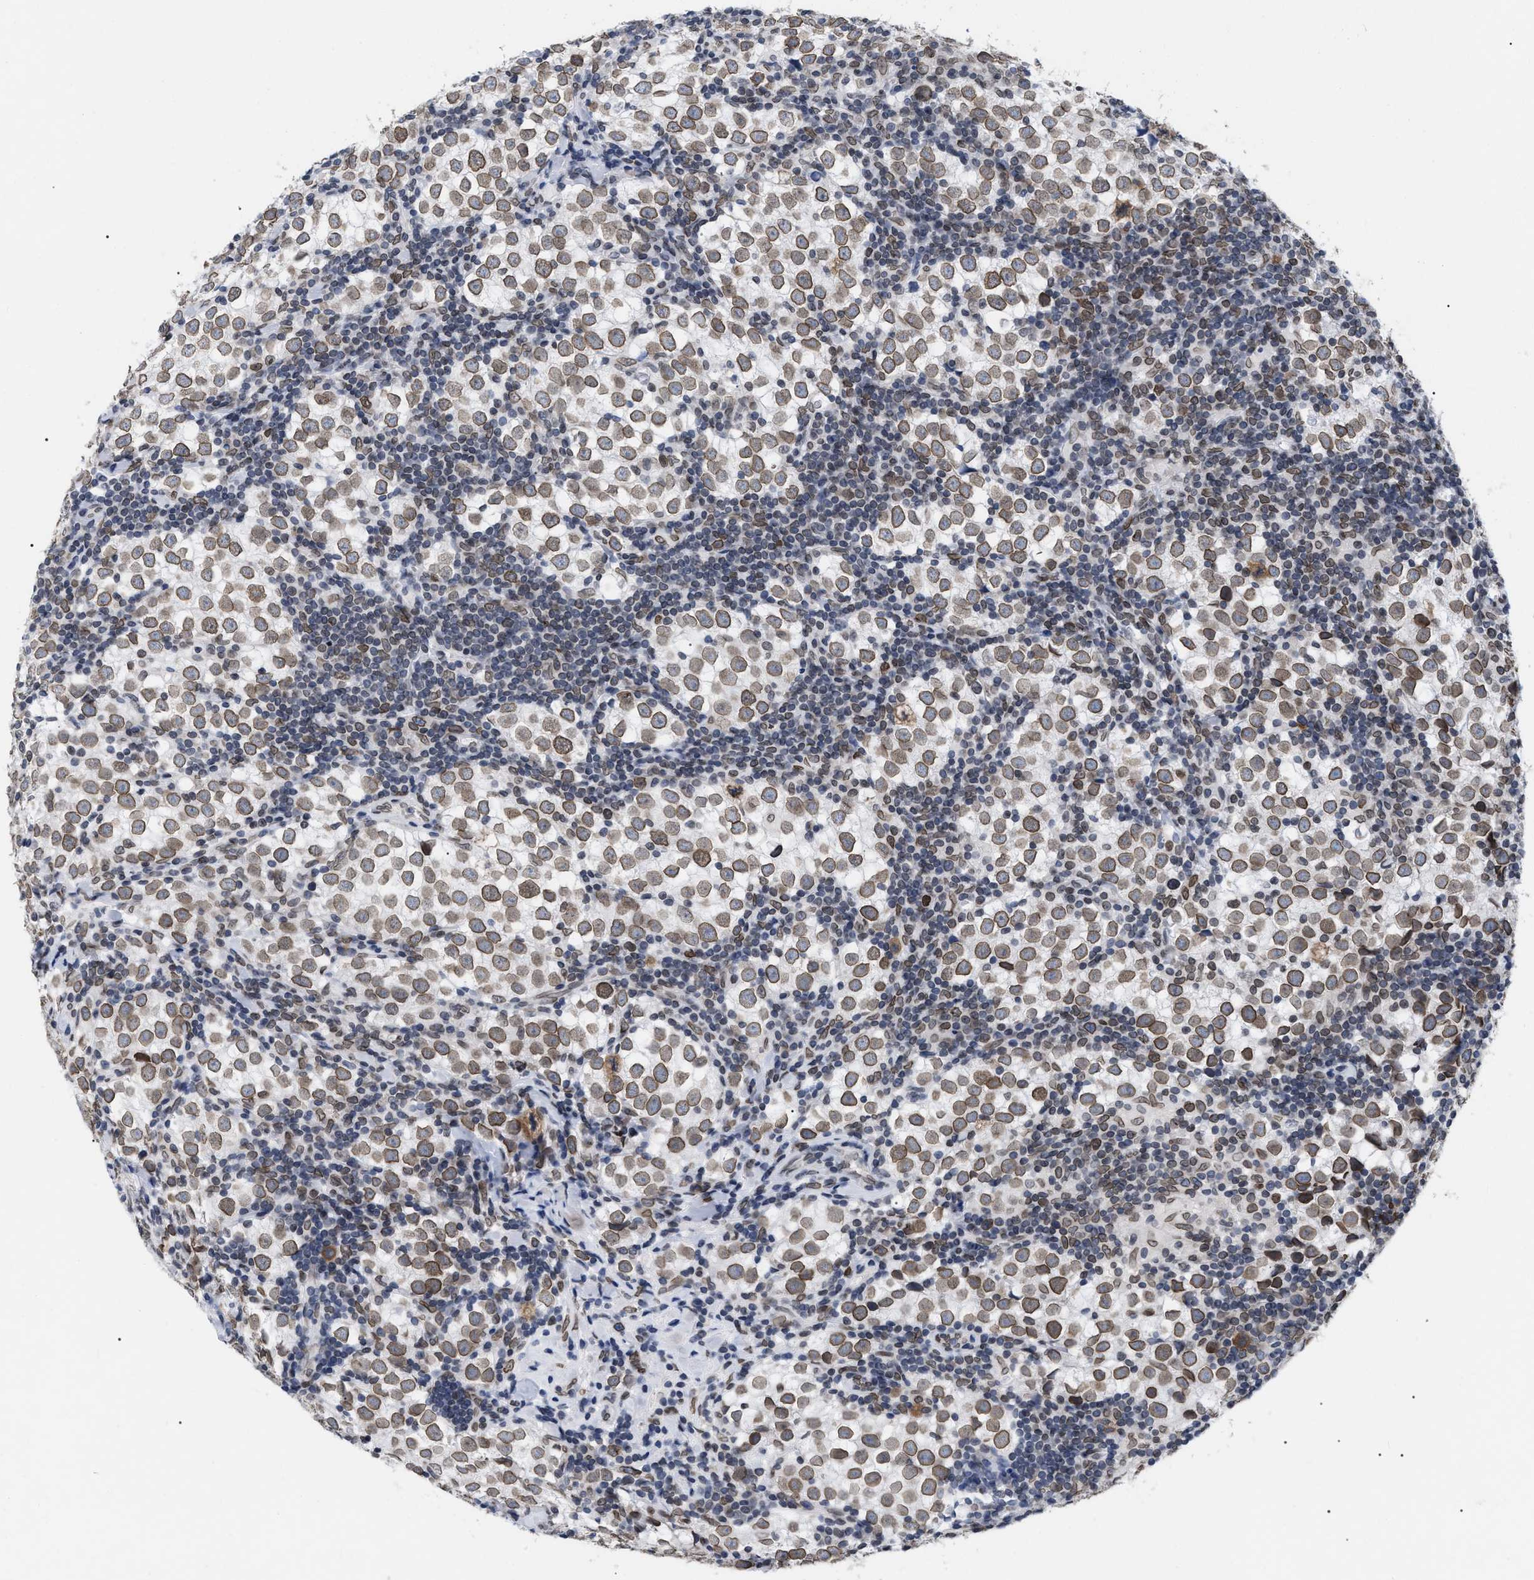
{"staining": {"intensity": "weak", "quantity": ">75%", "location": "cytoplasmic/membranous,nuclear"}, "tissue": "testis cancer", "cell_type": "Tumor cells", "image_type": "cancer", "snomed": [{"axis": "morphology", "description": "Seminoma, NOS"}, {"axis": "morphology", "description": "Carcinoma, Embryonal, NOS"}, {"axis": "topography", "description": "Testis"}], "caption": "Immunohistochemistry of embryonal carcinoma (testis) demonstrates low levels of weak cytoplasmic/membranous and nuclear staining in about >75% of tumor cells.", "gene": "TPR", "patient": {"sex": "male", "age": 36}}